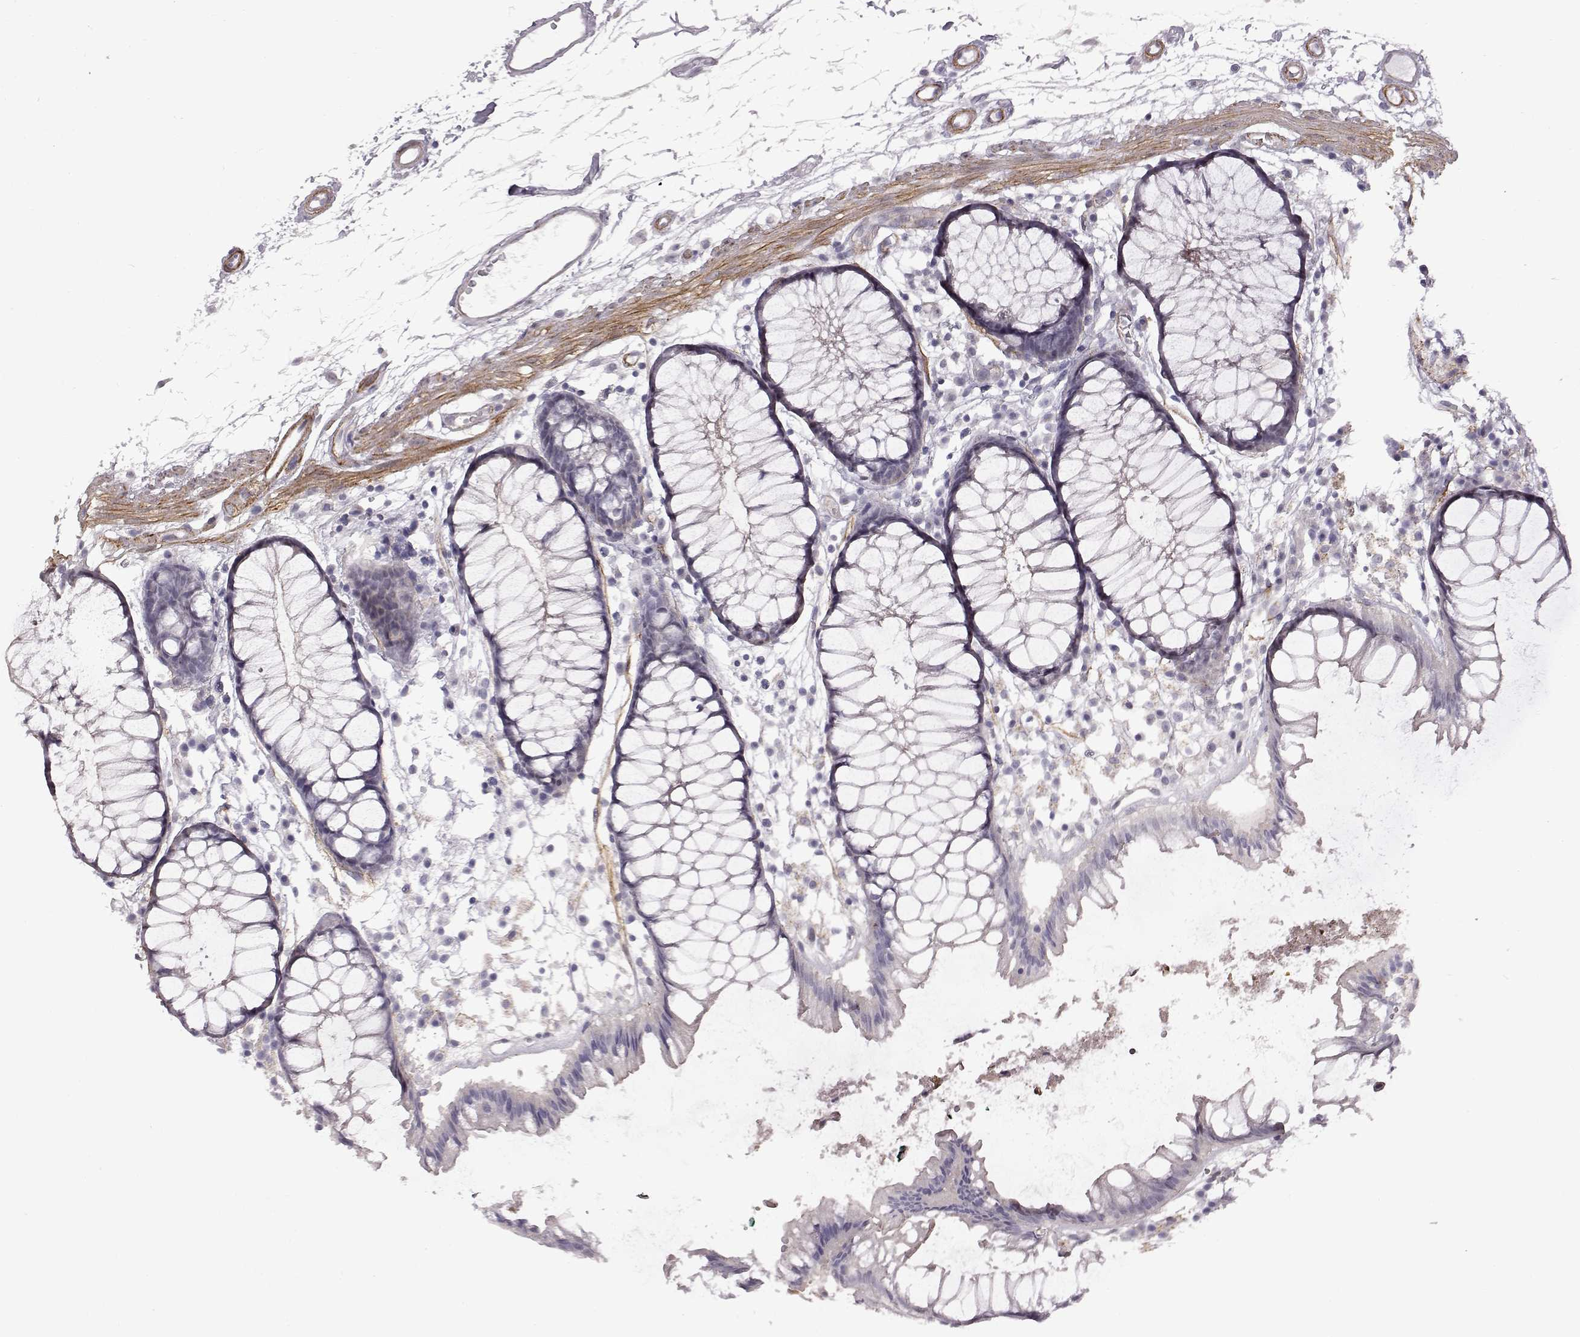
{"staining": {"intensity": "negative", "quantity": "none", "location": "none"}, "tissue": "colon", "cell_type": "Endothelial cells", "image_type": "normal", "snomed": [{"axis": "morphology", "description": "Normal tissue, NOS"}, {"axis": "morphology", "description": "Adenocarcinoma, NOS"}, {"axis": "topography", "description": "Colon"}], "caption": "IHC of normal human colon reveals no positivity in endothelial cells.", "gene": "SYNPO2", "patient": {"sex": "male", "age": 65}}